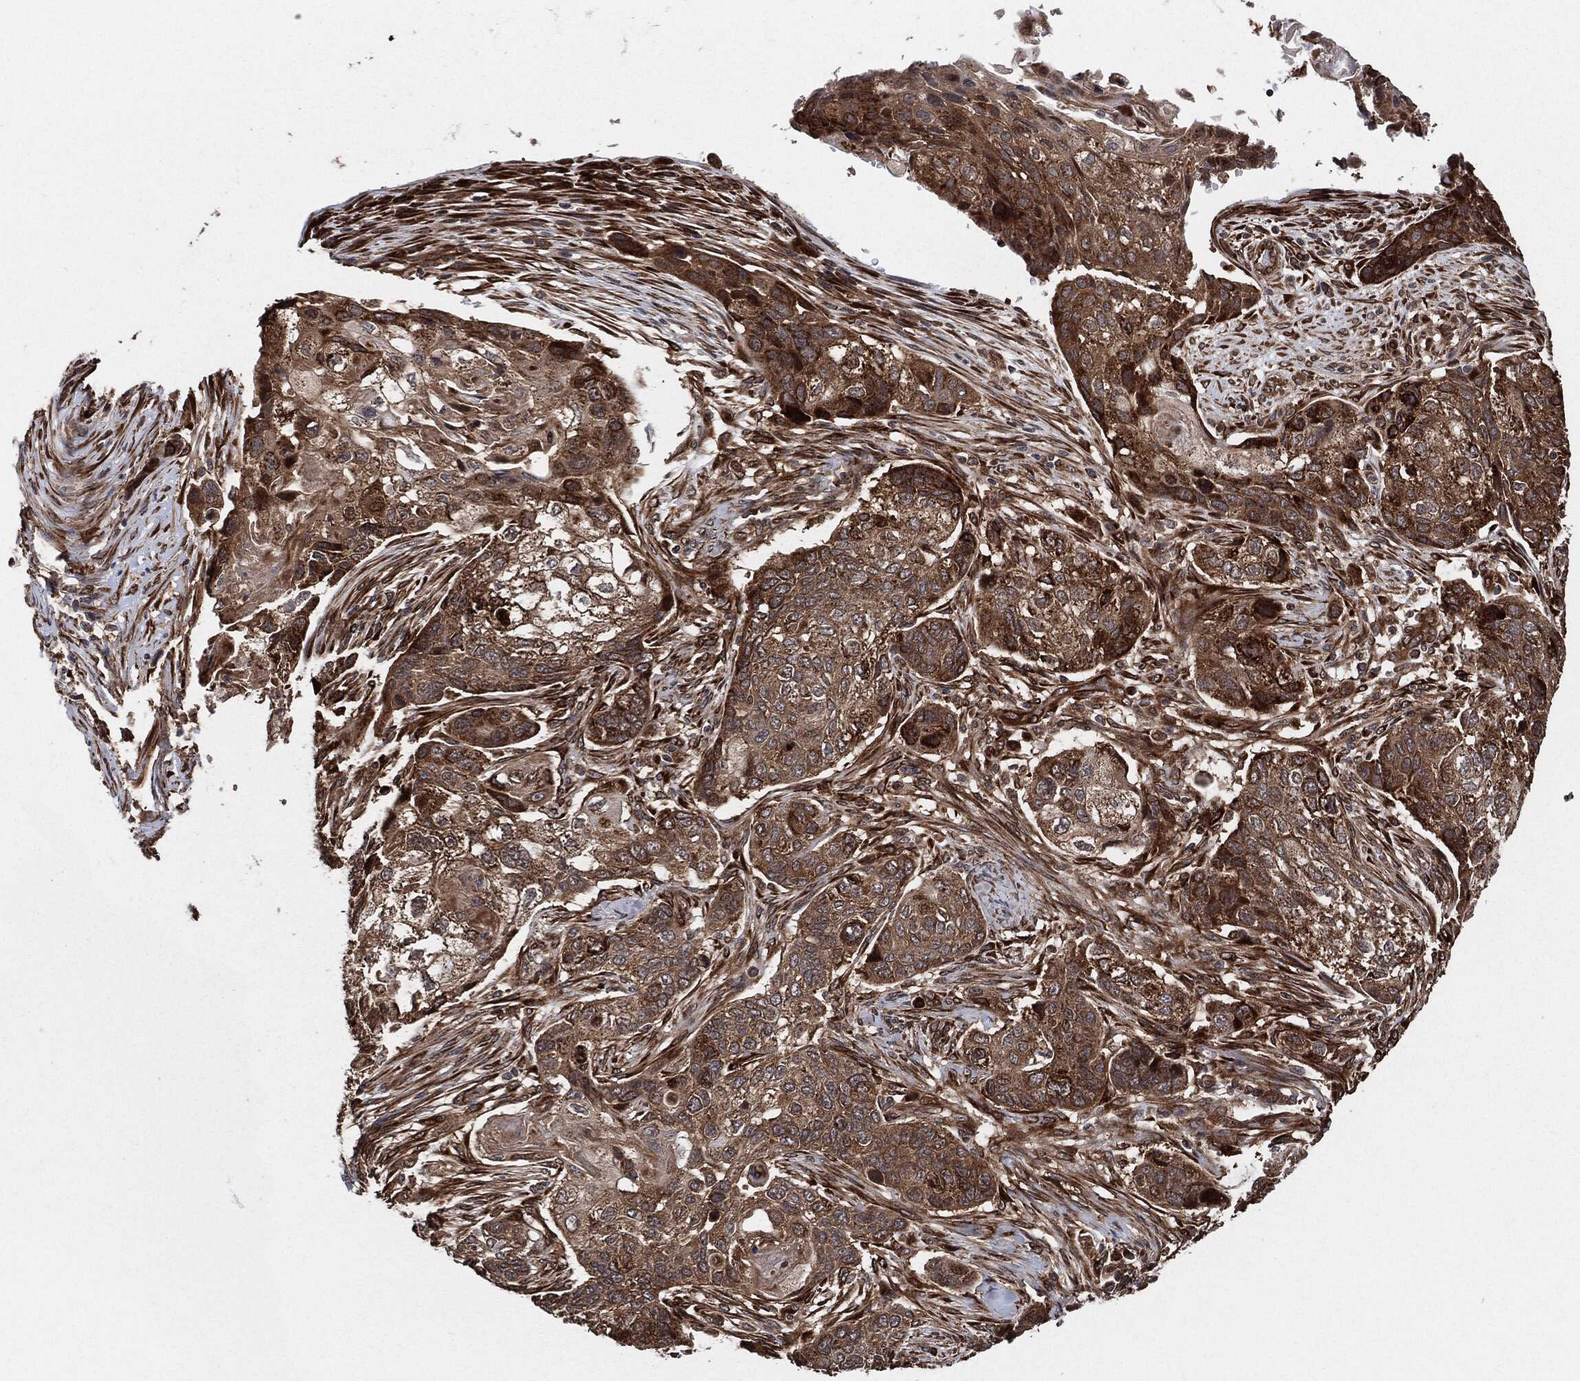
{"staining": {"intensity": "moderate", "quantity": ">75%", "location": "cytoplasmic/membranous"}, "tissue": "lung cancer", "cell_type": "Tumor cells", "image_type": "cancer", "snomed": [{"axis": "morphology", "description": "Normal tissue, NOS"}, {"axis": "morphology", "description": "Squamous cell carcinoma, NOS"}, {"axis": "topography", "description": "Bronchus"}, {"axis": "topography", "description": "Lung"}], "caption": "DAB (3,3'-diaminobenzidine) immunohistochemical staining of lung cancer (squamous cell carcinoma) reveals moderate cytoplasmic/membranous protein staining in about >75% of tumor cells. (IHC, brightfield microscopy, high magnification).", "gene": "BCAR1", "patient": {"sex": "male", "age": 69}}